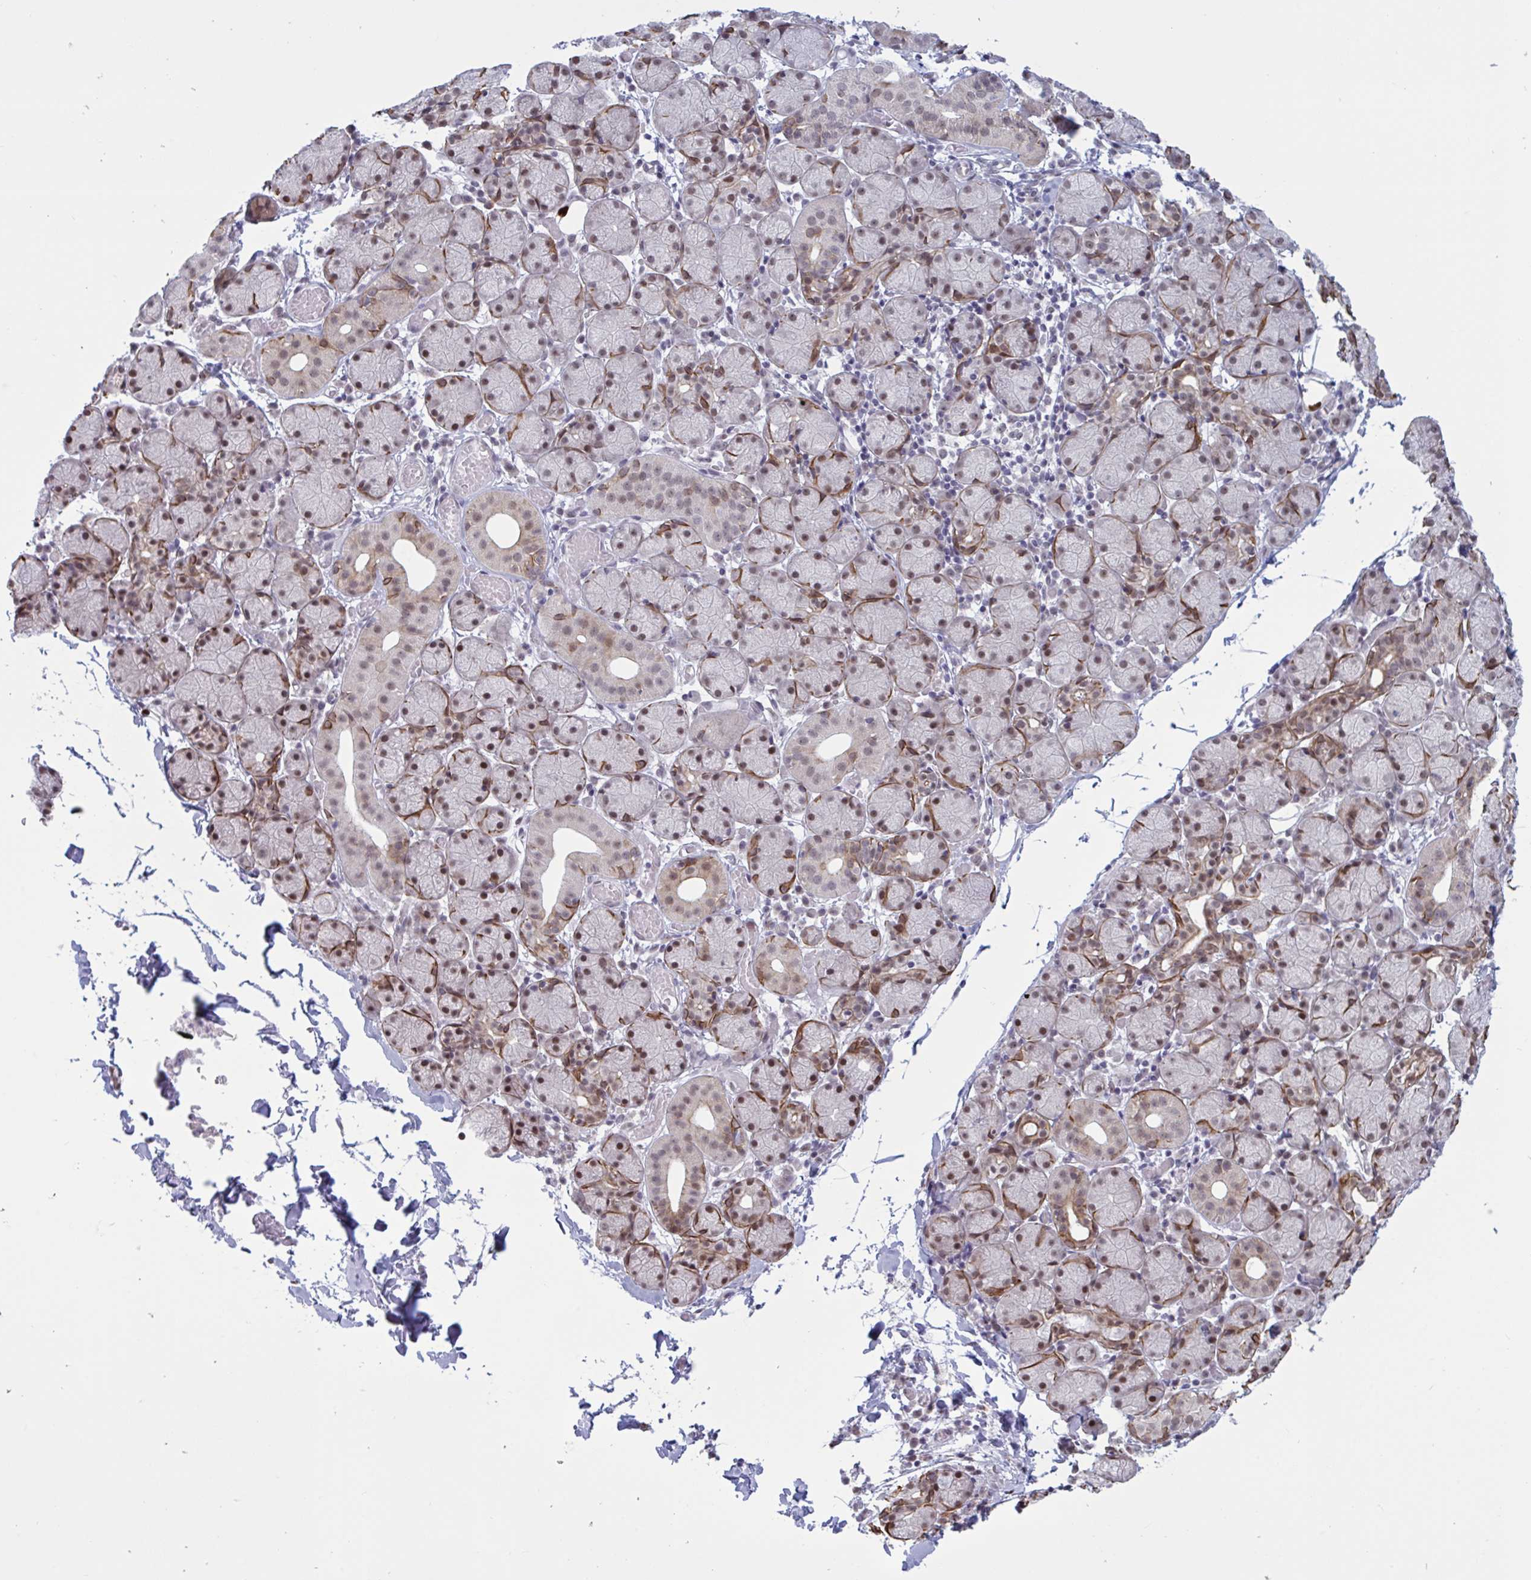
{"staining": {"intensity": "moderate", "quantity": "25%-75%", "location": "nuclear"}, "tissue": "salivary gland", "cell_type": "Glandular cells", "image_type": "normal", "snomed": [{"axis": "morphology", "description": "Normal tissue, NOS"}, {"axis": "topography", "description": "Salivary gland"}], "caption": "DAB (3,3'-diaminobenzidine) immunohistochemical staining of normal salivary gland demonstrates moderate nuclear protein positivity in about 25%-75% of glandular cells.", "gene": "PRMT6", "patient": {"sex": "female", "age": 24}}